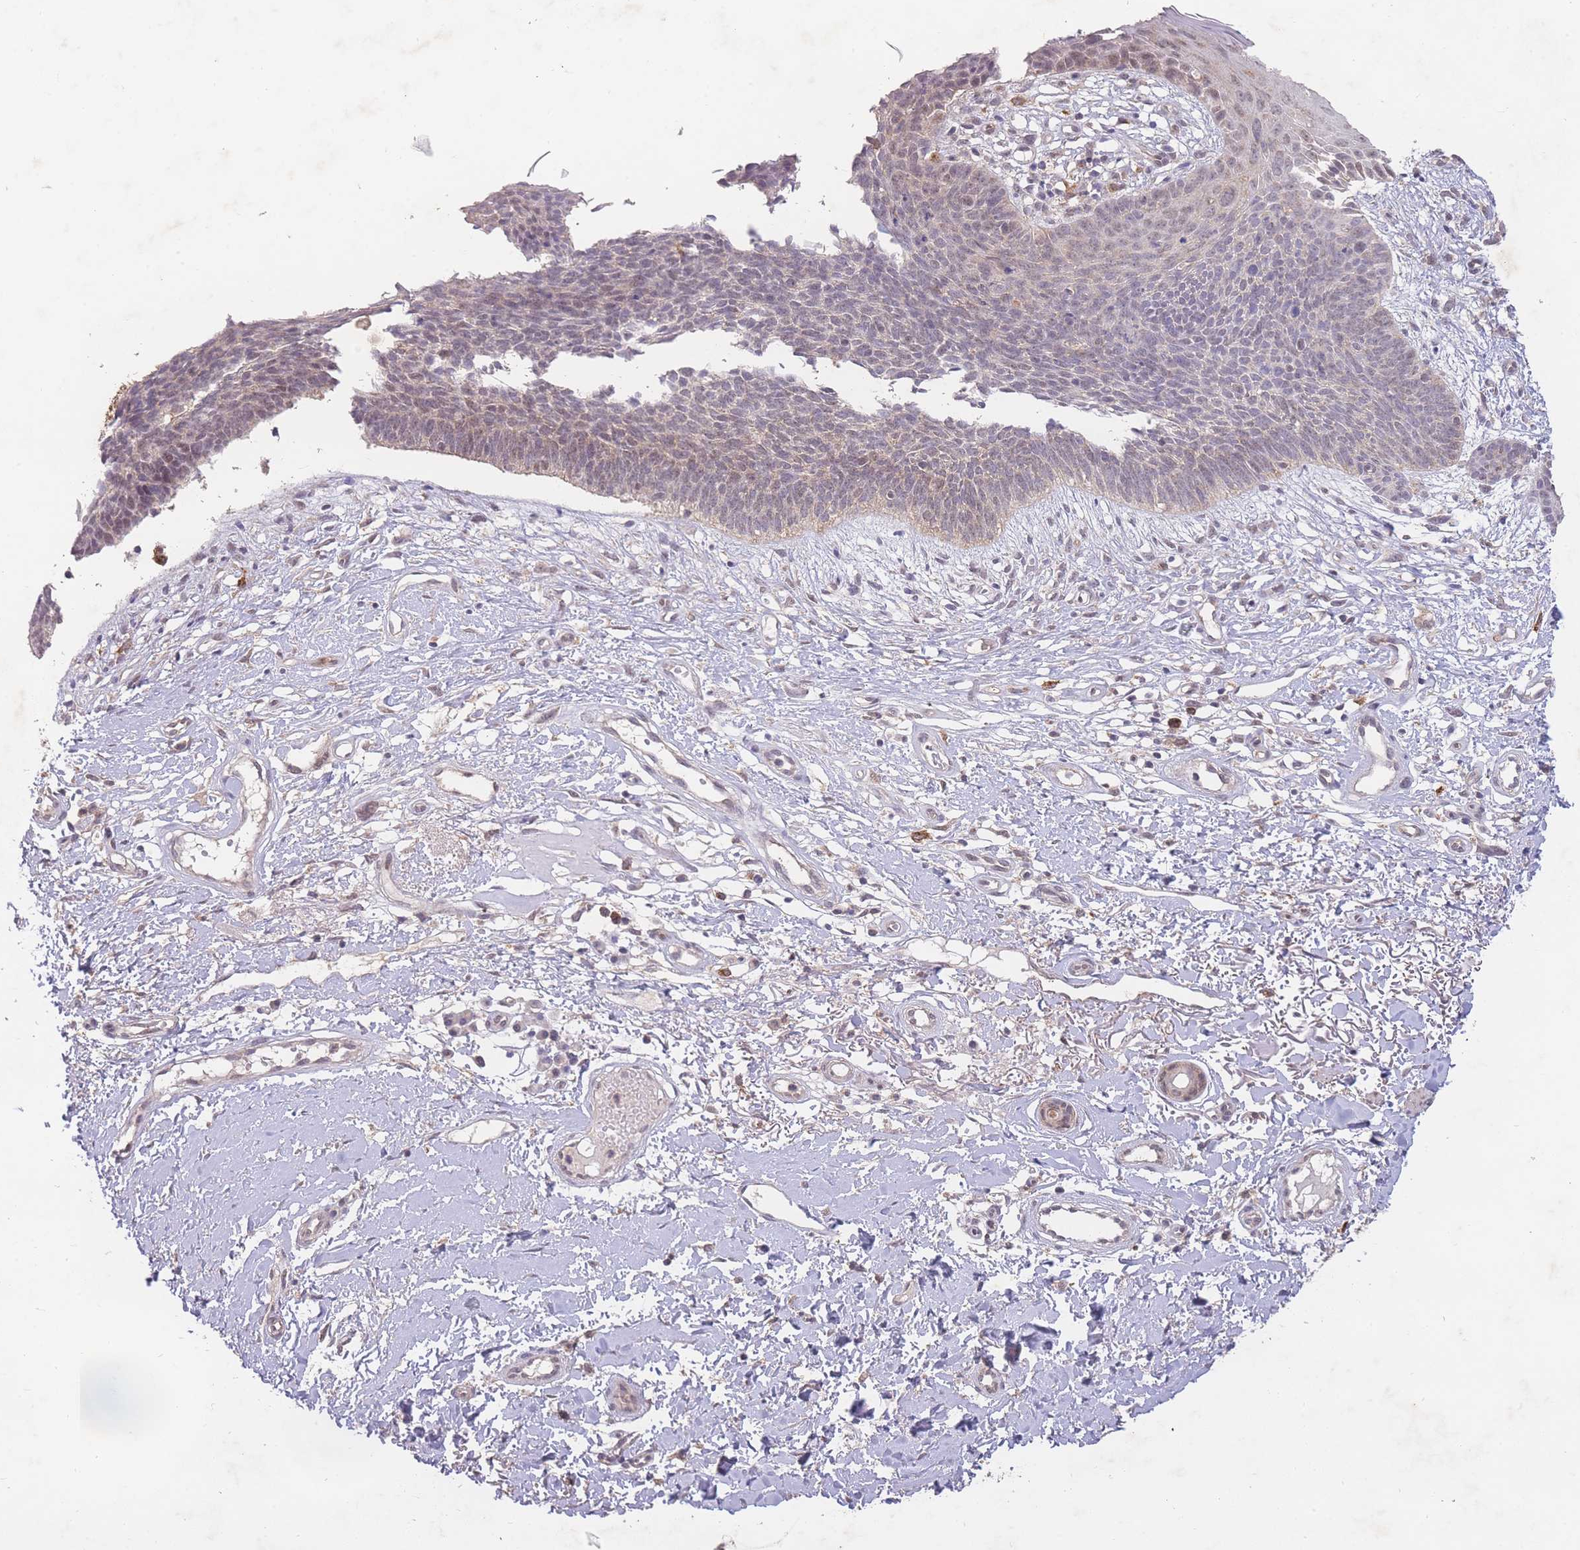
{"staining": {"intensity": "weak", "quantity": "<25%", "location": "nuclear"}, "tissue": "skin cancer", "cell_type": "Tumor cells", "image_type": "cancer", "snomed": [{"axis": "morphology", "description": "Basal cell carcinoma"}, {"axis": "topography", "description": "Skin"}], "caption": "A high-resolution photomicrograph shows IHC staining of skin basal cell carcinoma, which exhibits no significant expression in tumor cells.", "gene": "RNF144B", "patient": {"sex": "male", "age": 78}}